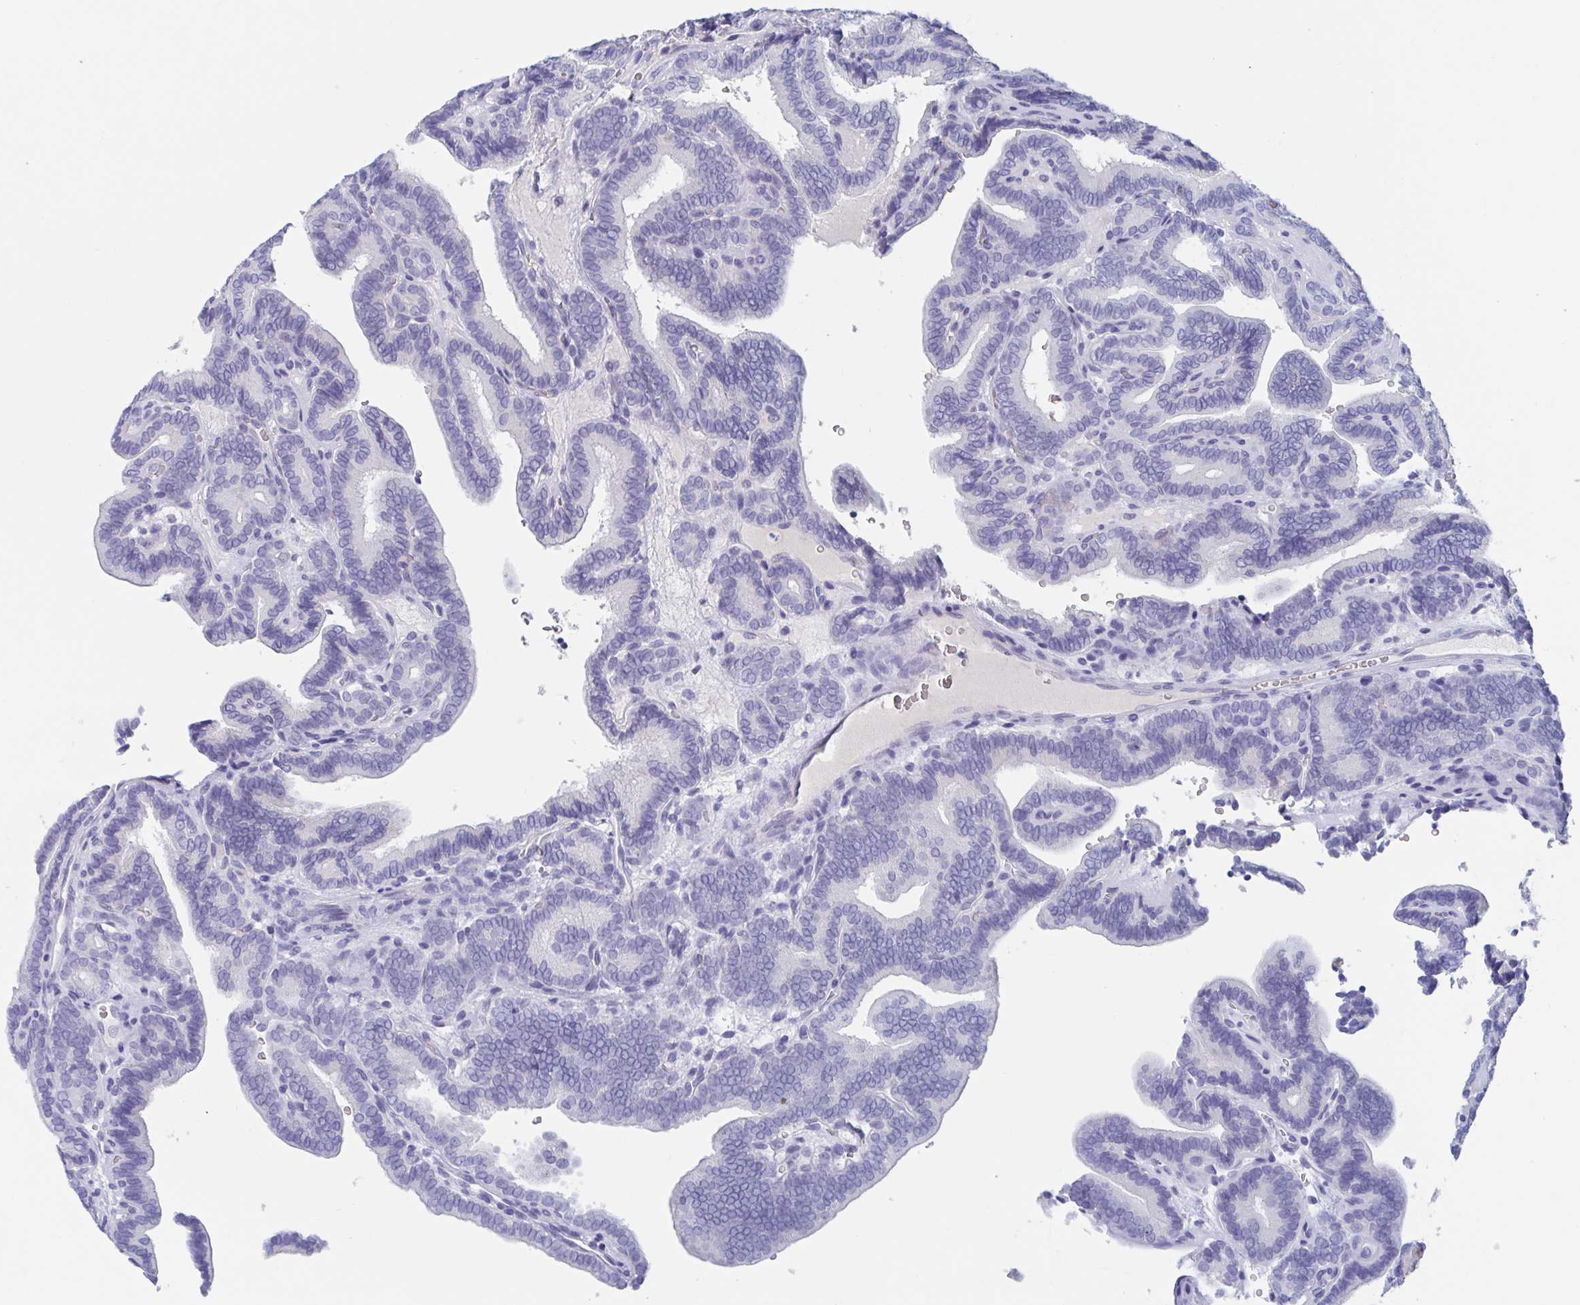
{"staining": {"intensity": "negative", "quantity": "none", "location": "none"}, "tissue": "thyroid cancer", "cell_type": "Tumor cells", "image_type": "cancer", "snomed": [{"axis": "morphology", "description": "Papillary adenocarcinoma, NOS"}, {"axis": "topography", "description": "Thyroid gland"}], "caption": "Tumor cells are negative for brown protein staining in papillary adenocarcinoma (thyroid).", "gene": "DPEP3", "patient": {"sex": "female", "age": 21}}